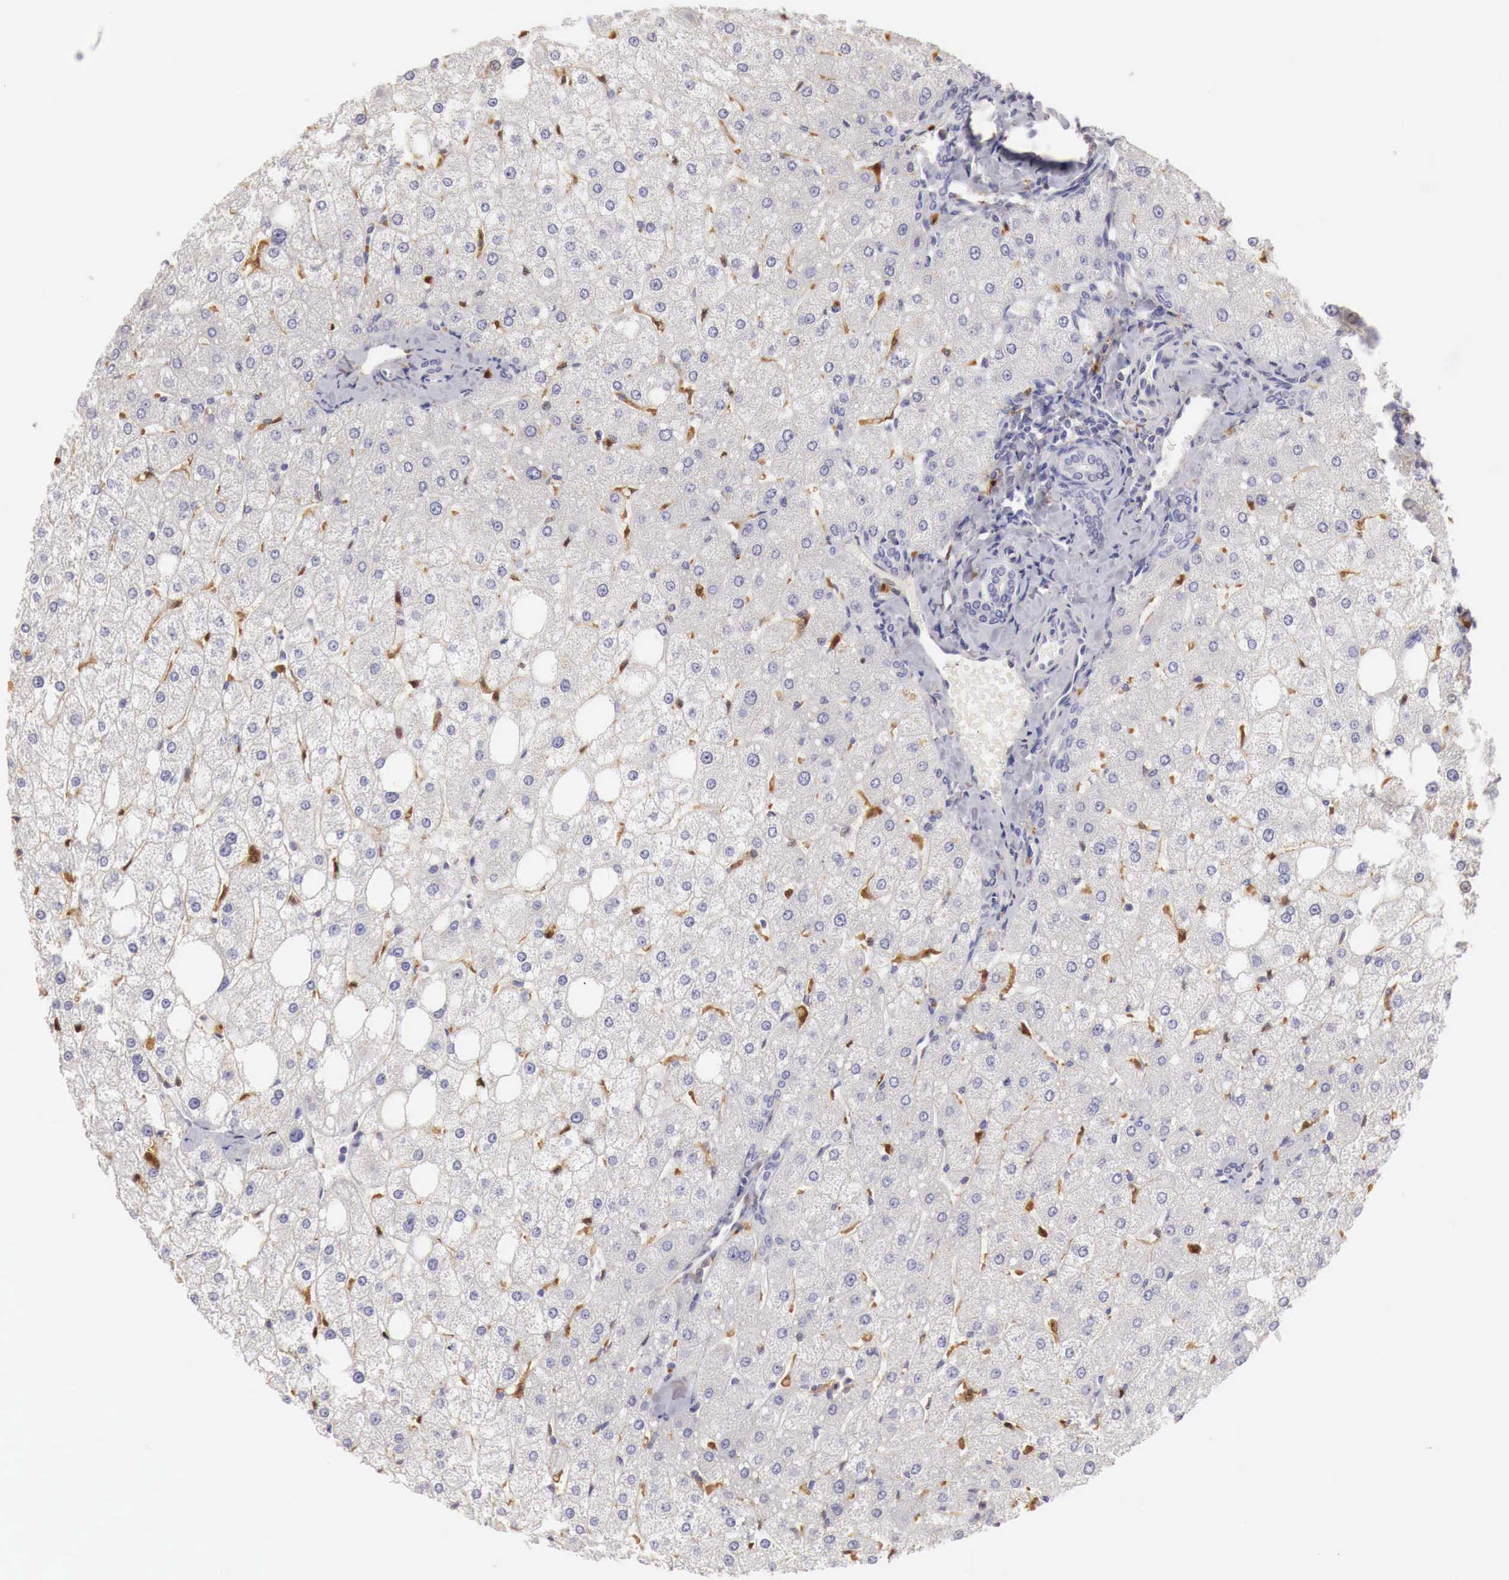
{"staining": {"intensity": "negative", "quantity": "none", "location": "none"}, "tissue": "liver", "cell_type": "Cholangiocytes", "image_type": "normal", "snomed": [{"axis": "morphology", "description": "Normal tissue, NOS"}, {"axis": "topography", "description": "Liver"}], "caption": "Human liver stained for a protein using immunohistochemistry reveals no positivity in cholangiocytes.", "gene": "RENBP", "patient": {"sex": "male", "age": 35}}